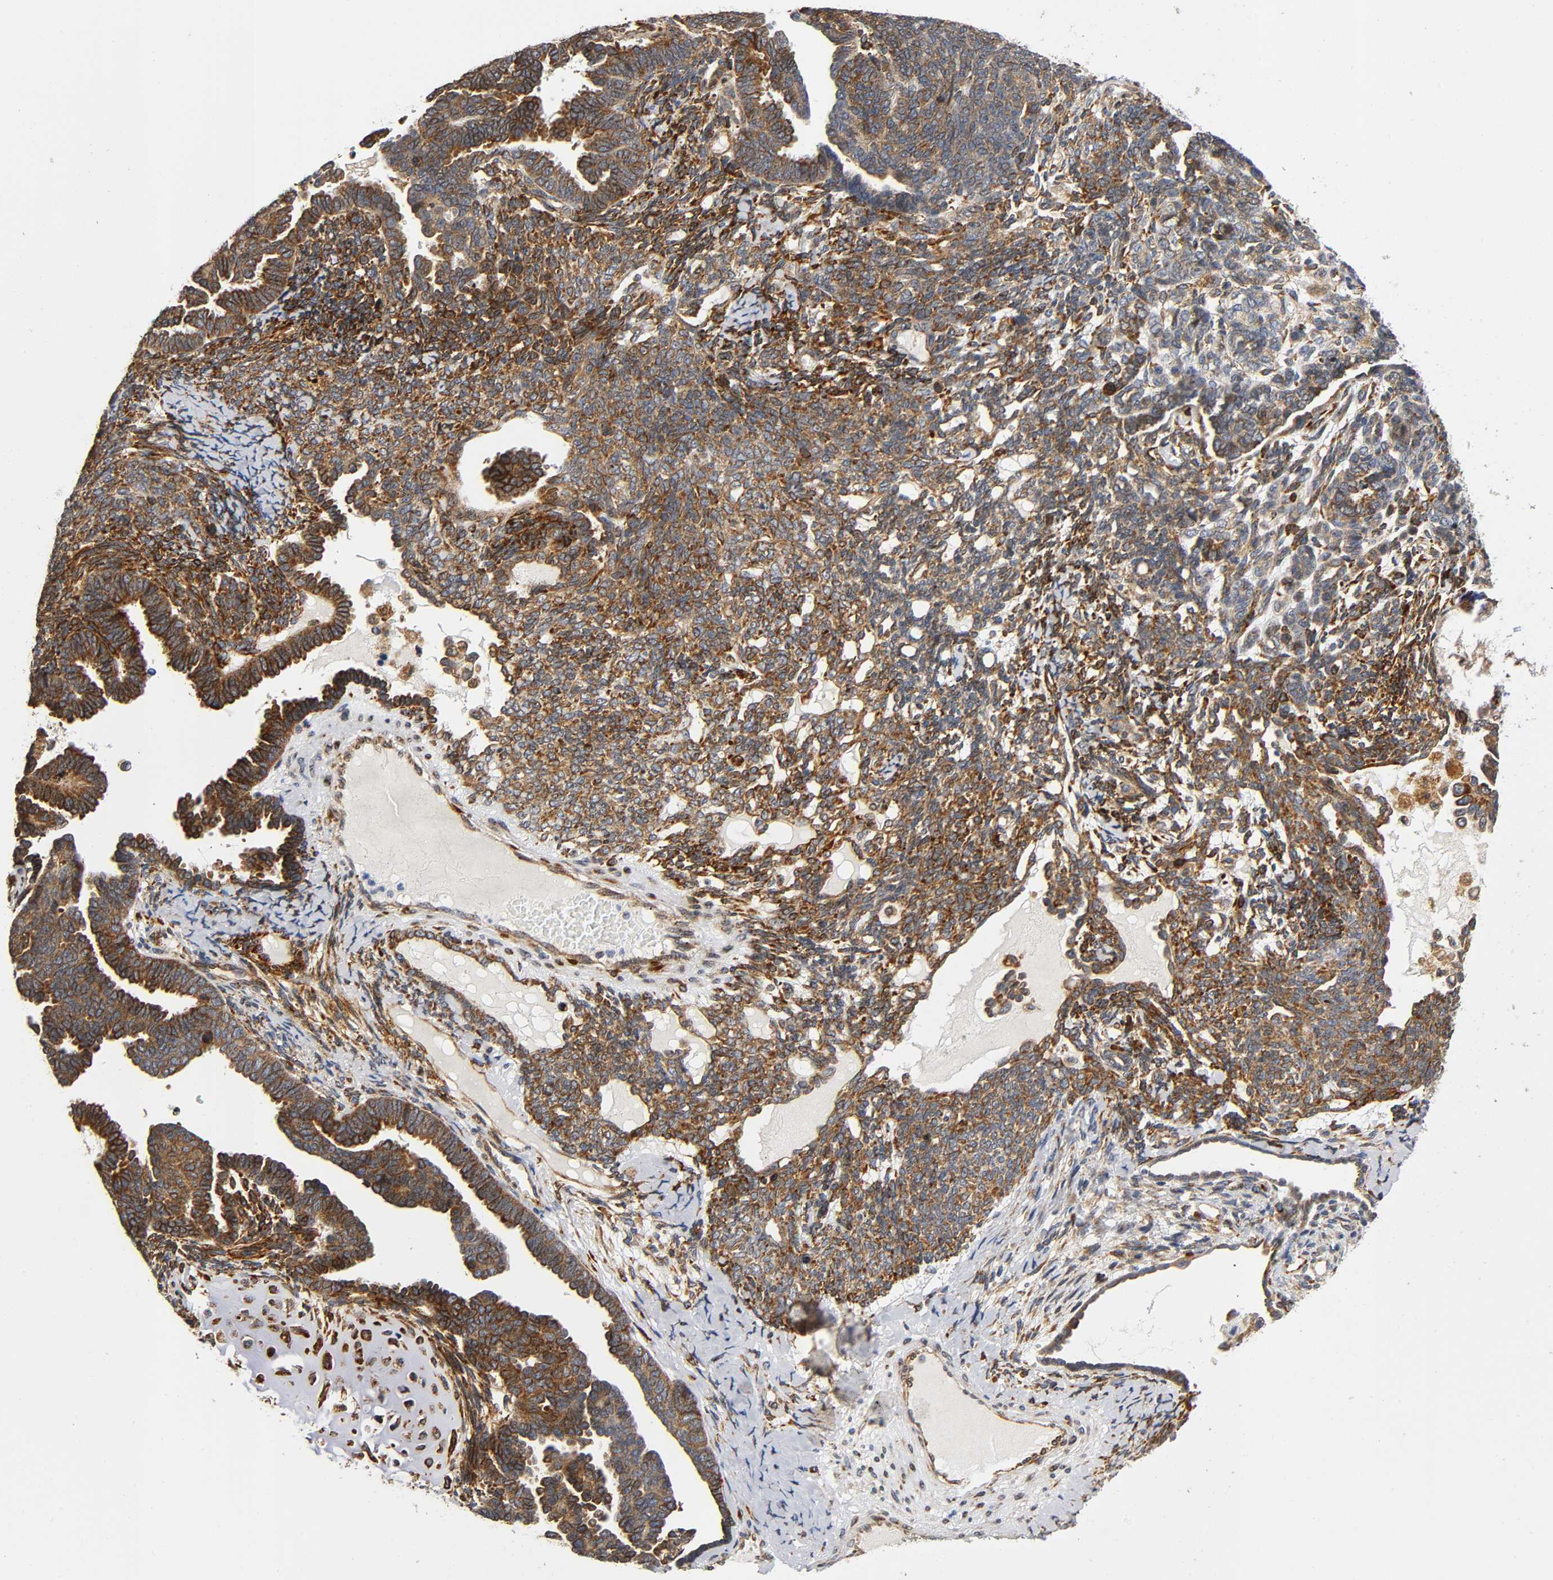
{"staining": {"intensity": "strong", "quantity": ">75%", "location": "cytoplasmic/membranous"}, "tissue": "endometrial cancer", "cell_type": "Tumor cells", "image_type": "cancer", "snomed": [{"axis": "morphology", "description": "Neoplasm, malignant, NOS"}, {"axis": "topography", "description": "Endometrium"}], "caption": "Strong cytoplasmic/membranous expression is identified in about >75% of tumor cells in endometrial cancer. The protein of interest is shown in brown color, while the nuclei are stained blue.", "gene": "SOS2", "patient": {"sex": "female", "age": 74}}